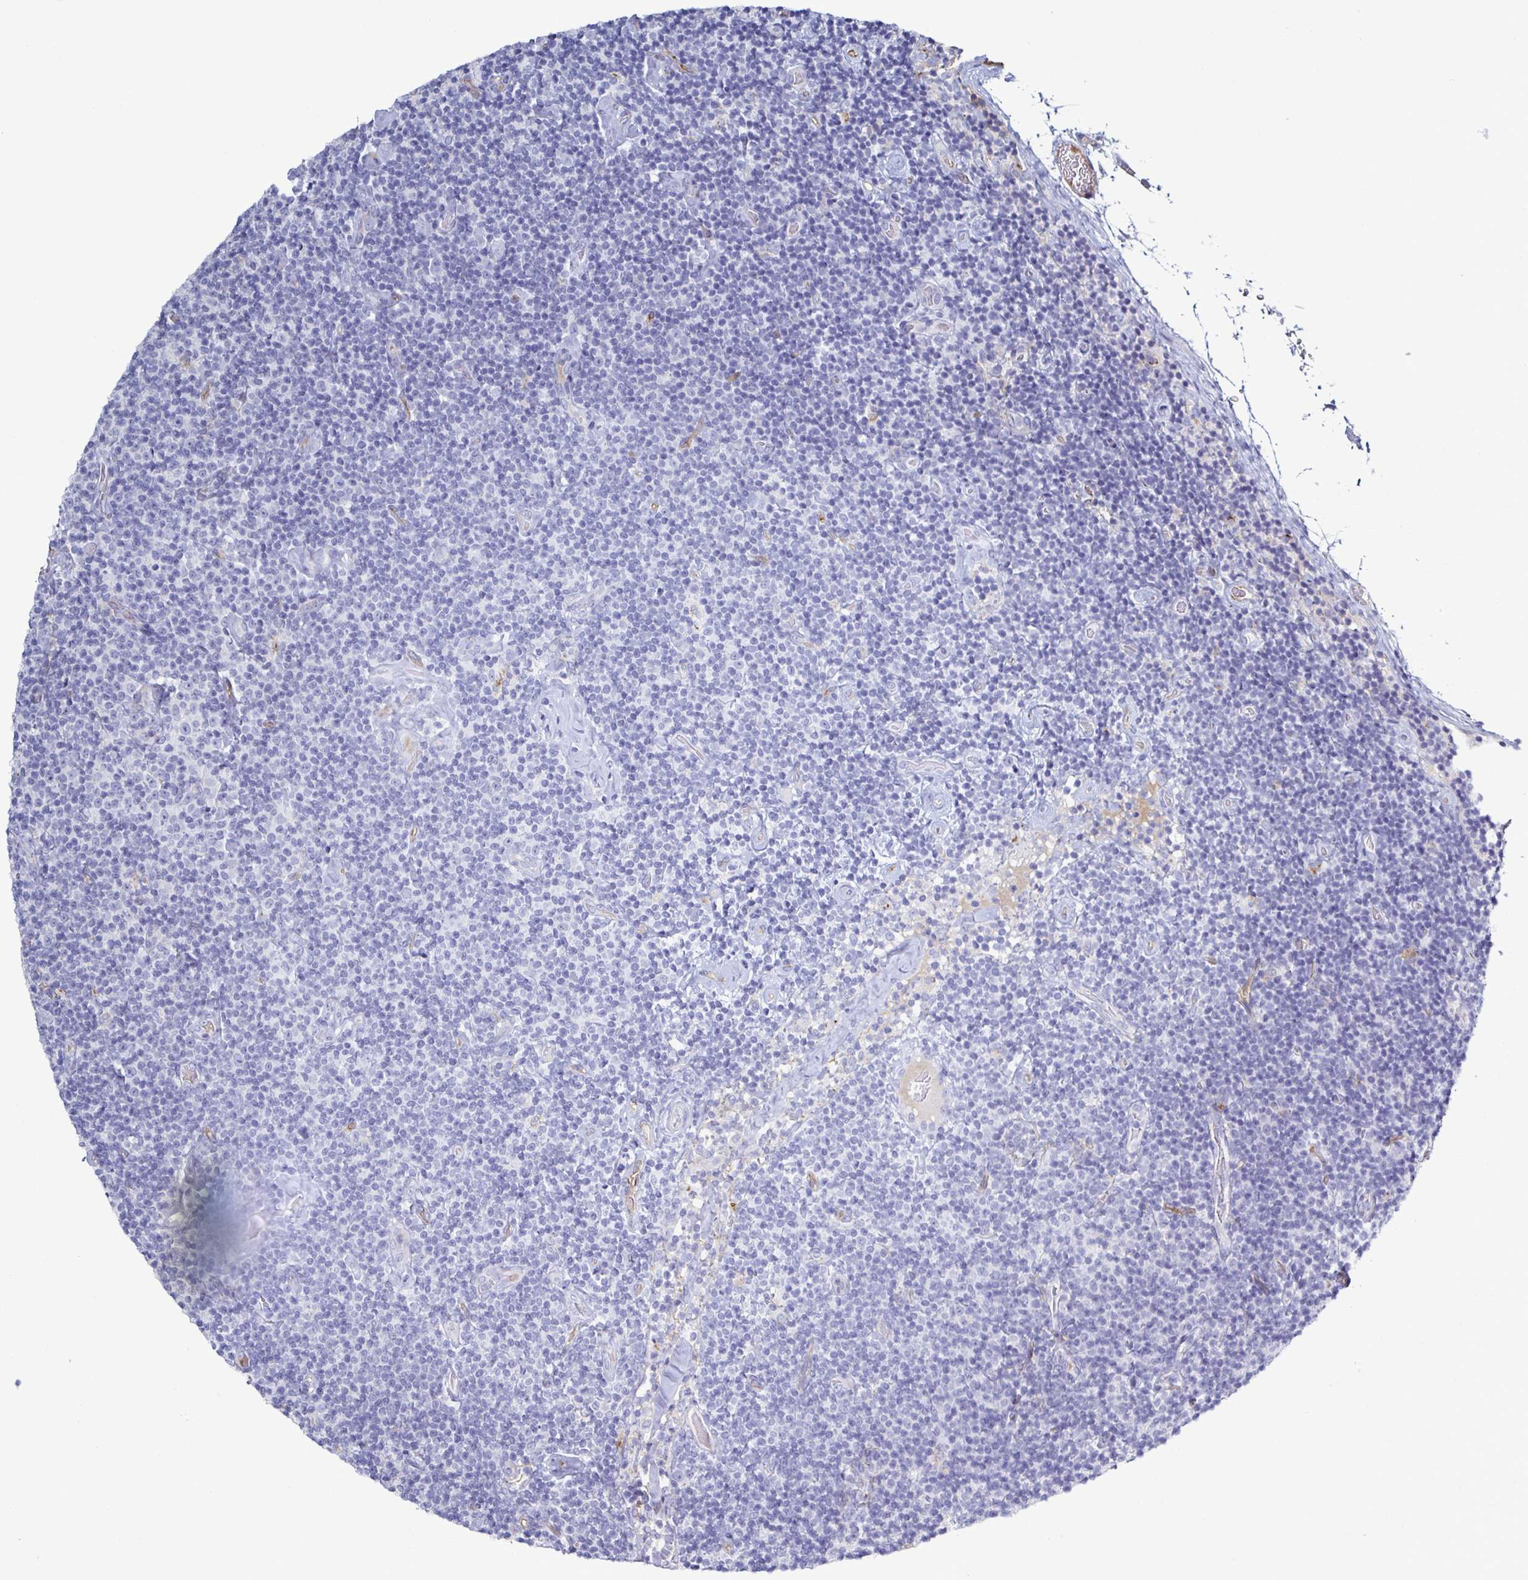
{"staining": {"intensity": "negative", "quantity": "none", "location": "none"}, "tissue": "lymphoma", "cell_type": "Tumor cells", "image_type": "cancer", "snomed": [{"axis": "morphology", "description": "Malignant lymphoma, non-Hodgkin's type, Low grade"}, {"axis": "topography", "description": "Lymph node"}], "caption": "Tumor cells show no significant expression in malignant lymphoma, non-Hodgkin's type (low-grade).", "gene": "ACSBG2", "patient": {"sex": "male", "age": 81}}